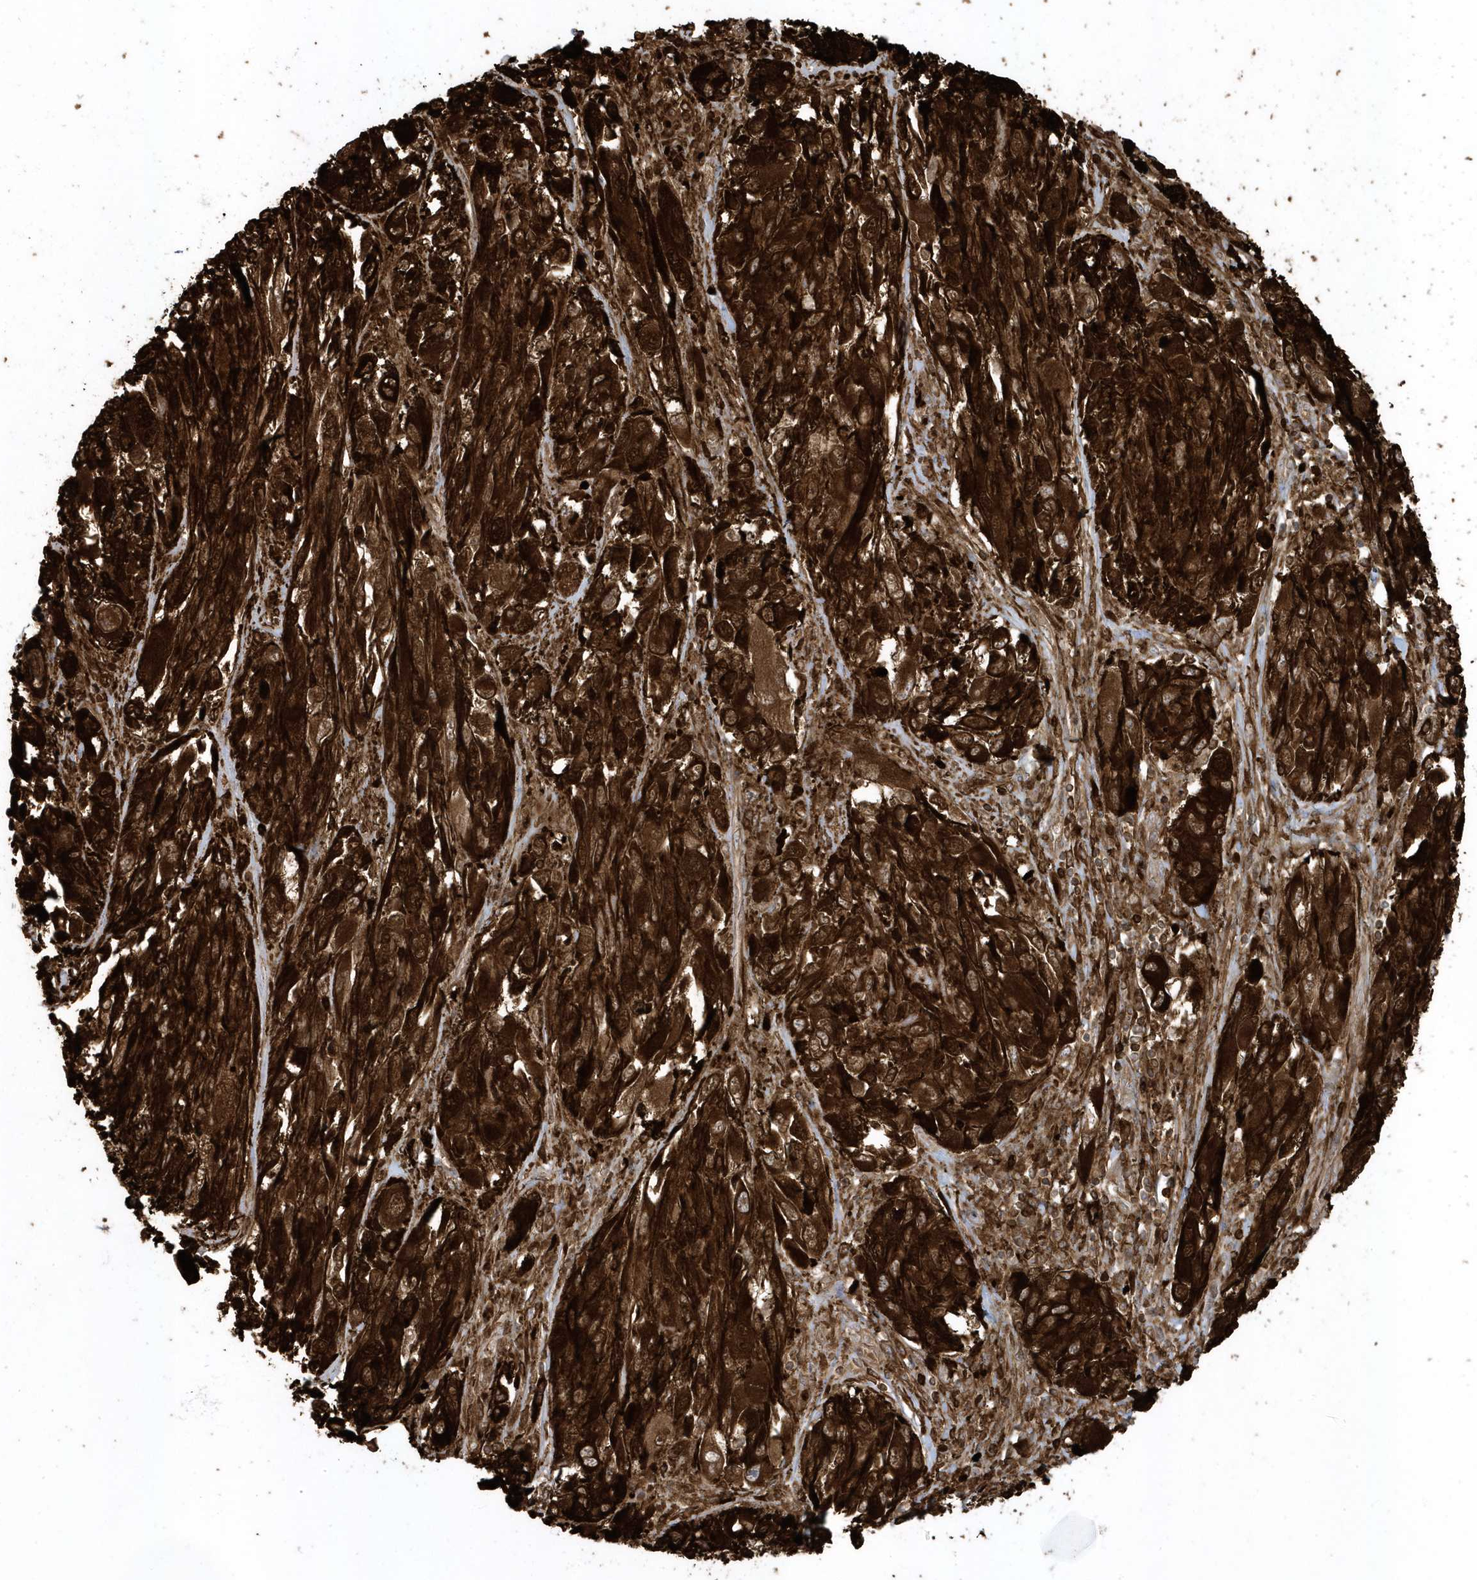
{"staining": {"intensity": "strong", "quantity": ">75%", "location": "cytoplasmic/membranous"}, "tissue": "melanoma", "cell_type": "Tumor cells", "image_type": "cancer", "snomed": [{"axis": "morphology", "description": "Malignant melanoma, NOS"}, {"axis": "topography", "description": "Skin"}], "caption": "Melanoma stained for a protein (brown) exhibits strong cytoplasmic/membranous positive expression in approximately >75% of tumor cells.", "gene": "CLCN6", "patient": {"sex": "female", "age": 91}}